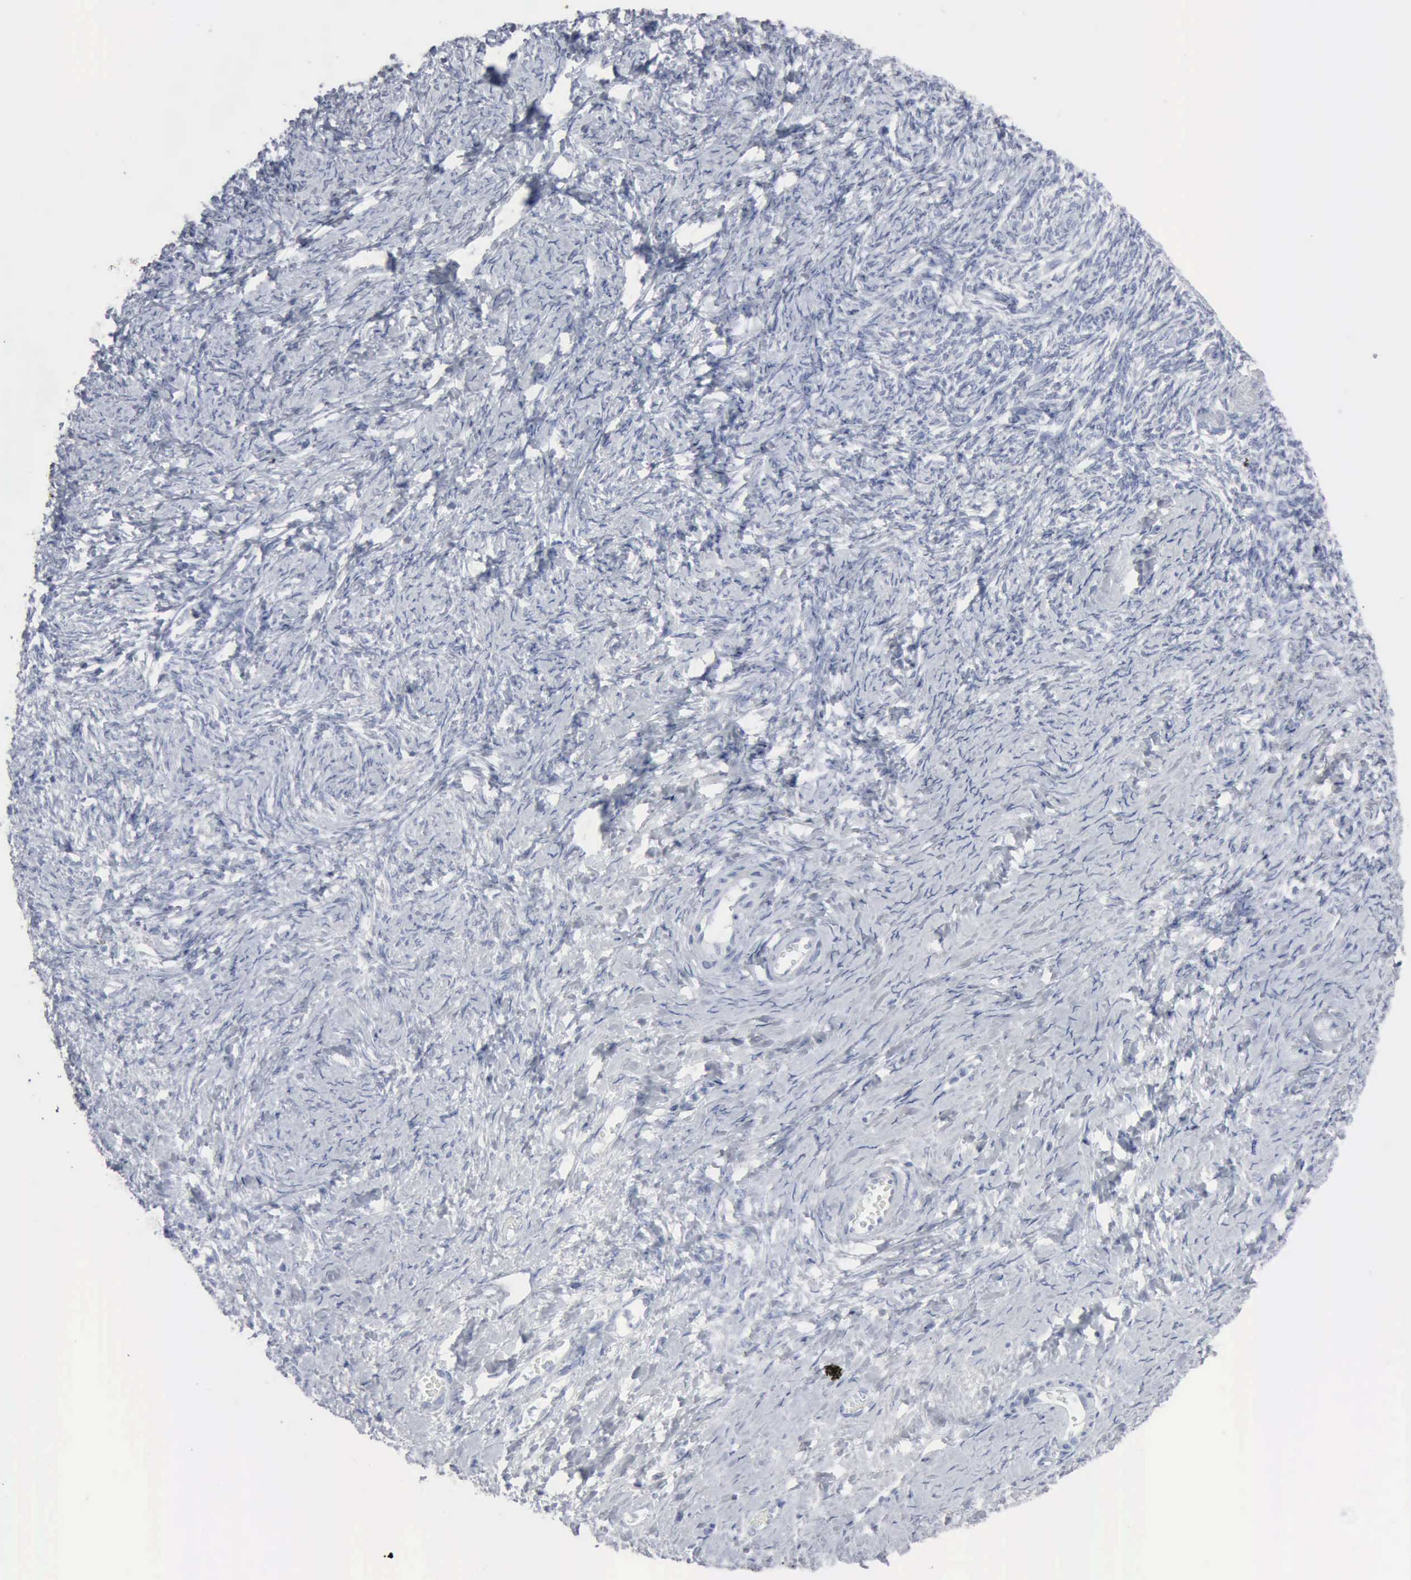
{"staining": {"intensity": "negative", "quantity": "none", "location": "none"}, "tissue": "ovarian cancer", "cell_type": "Tumor cells", "image_type": "cancer", "snomed": [{"axis": "morphology", "description": "Normal tissue, NOS"}, {"axis": "morphology", "description": "Cystadenocarcinoma, serous, NOS"}, {"axis": "topography", "description": "Ovary"}], "caption": "An immunohistochemistry (IHC) image of ovarian cancer is shown. There is no staining in tumor cells of ovarian cancer.", "gene": "GLA", "patient": {"sex": "female", "age": 62}}